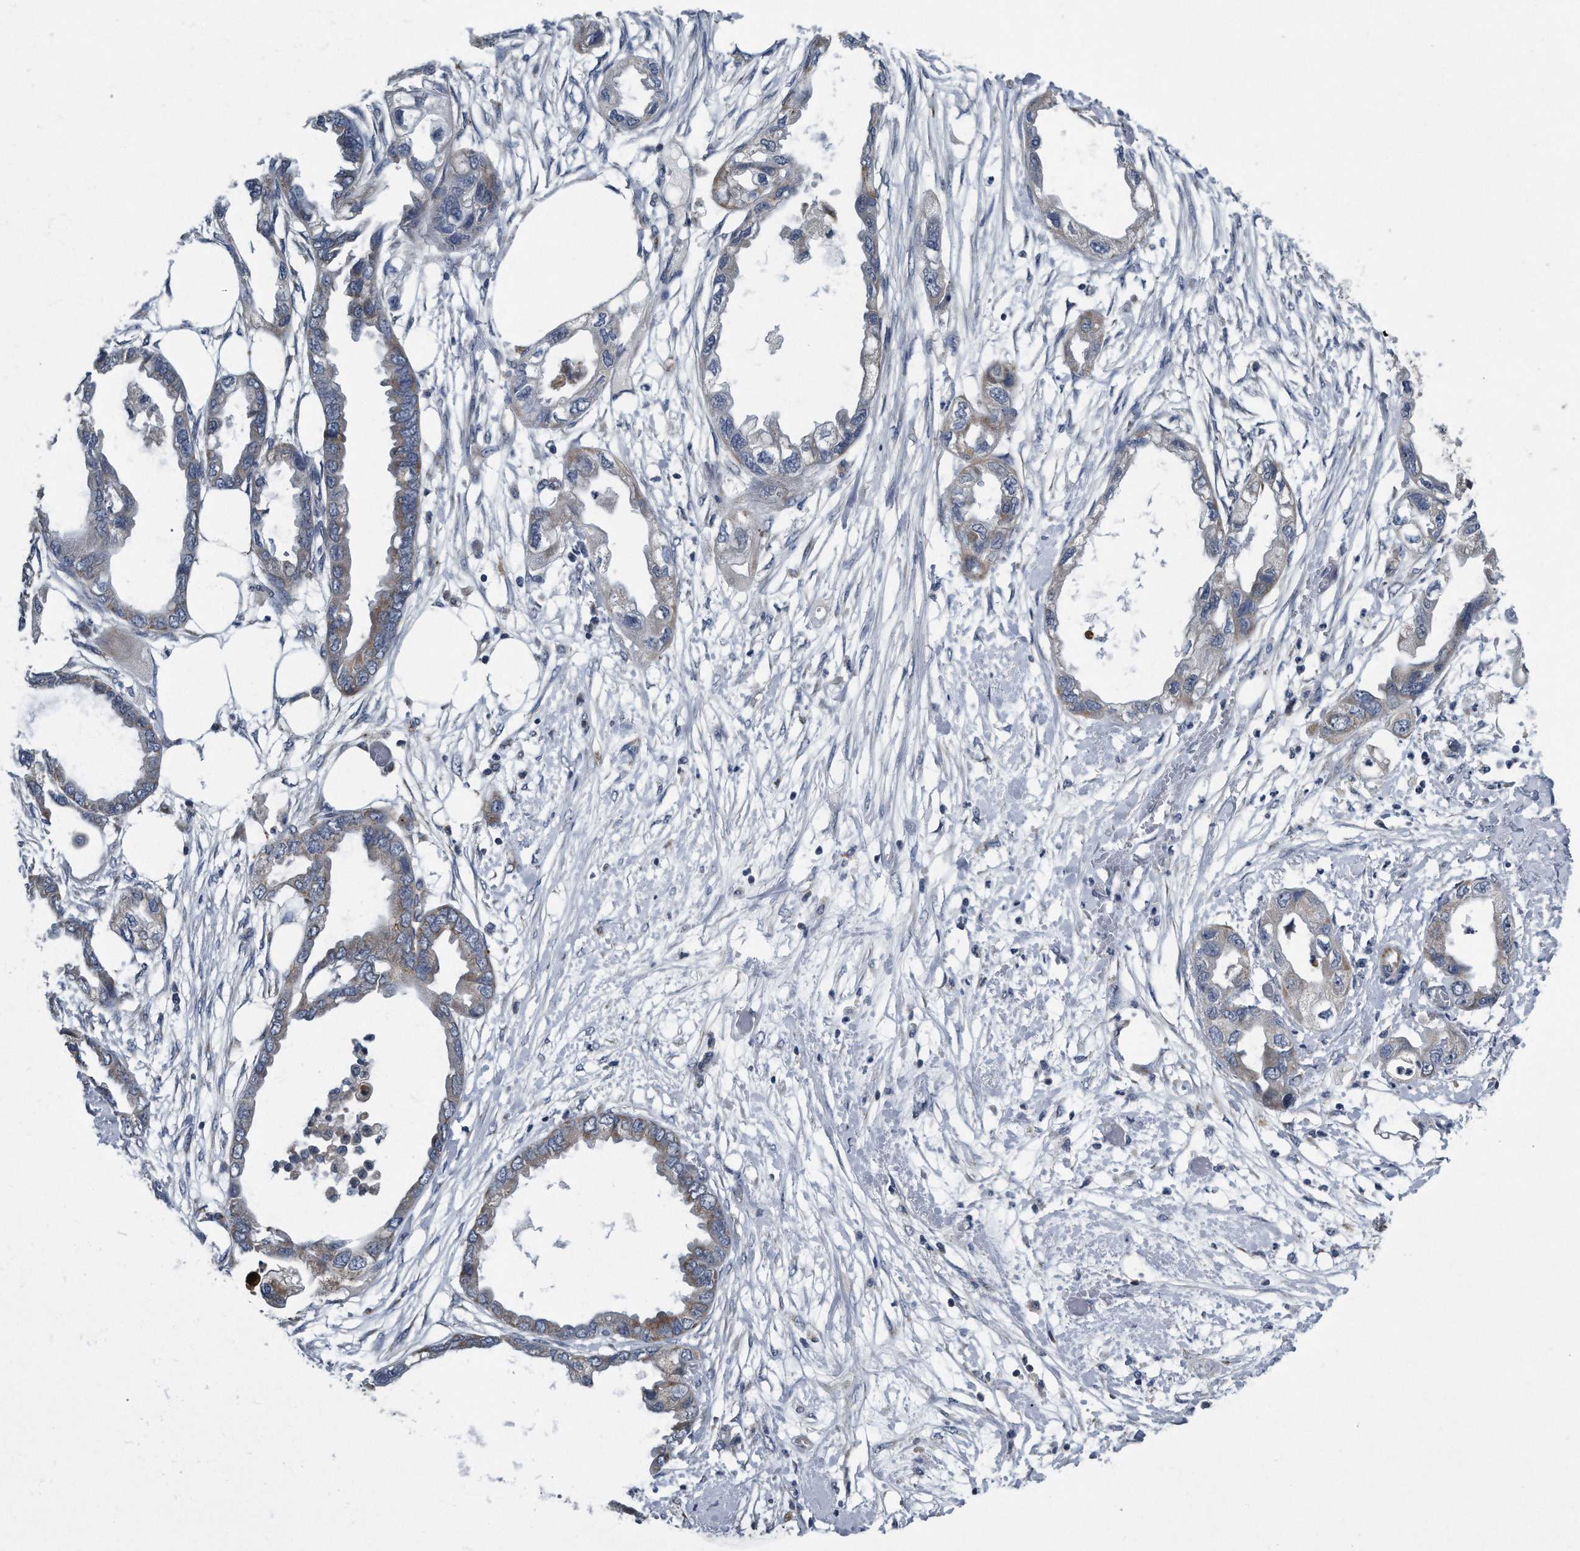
{"staining": {"intensity": "weak", "quantity": "<25%", "location": "cytoplasmic/membranous"}, "tissue": "endometrial cancer", "cell_type": "Tumor cells", "image_type": "cancer", "snomed": [{"axis": "morphology", "description": "Adenocarcinoma, NOS"}, {"axis": "morphology", "description": "Adenocarcinoma, metastatic, NOS"}, {"axis": "topography", "description": "Adipose tissue"}, {"axis": "topography", "description": "Endometrium"}], "caption": "The immunohistochemistry micrograph has no significant positivity in tumor cells of endometrial cancer (adenocarcinoma) tissue.", "gene": "LYRM4", "patient": {"sex": "female", "age": 67}}